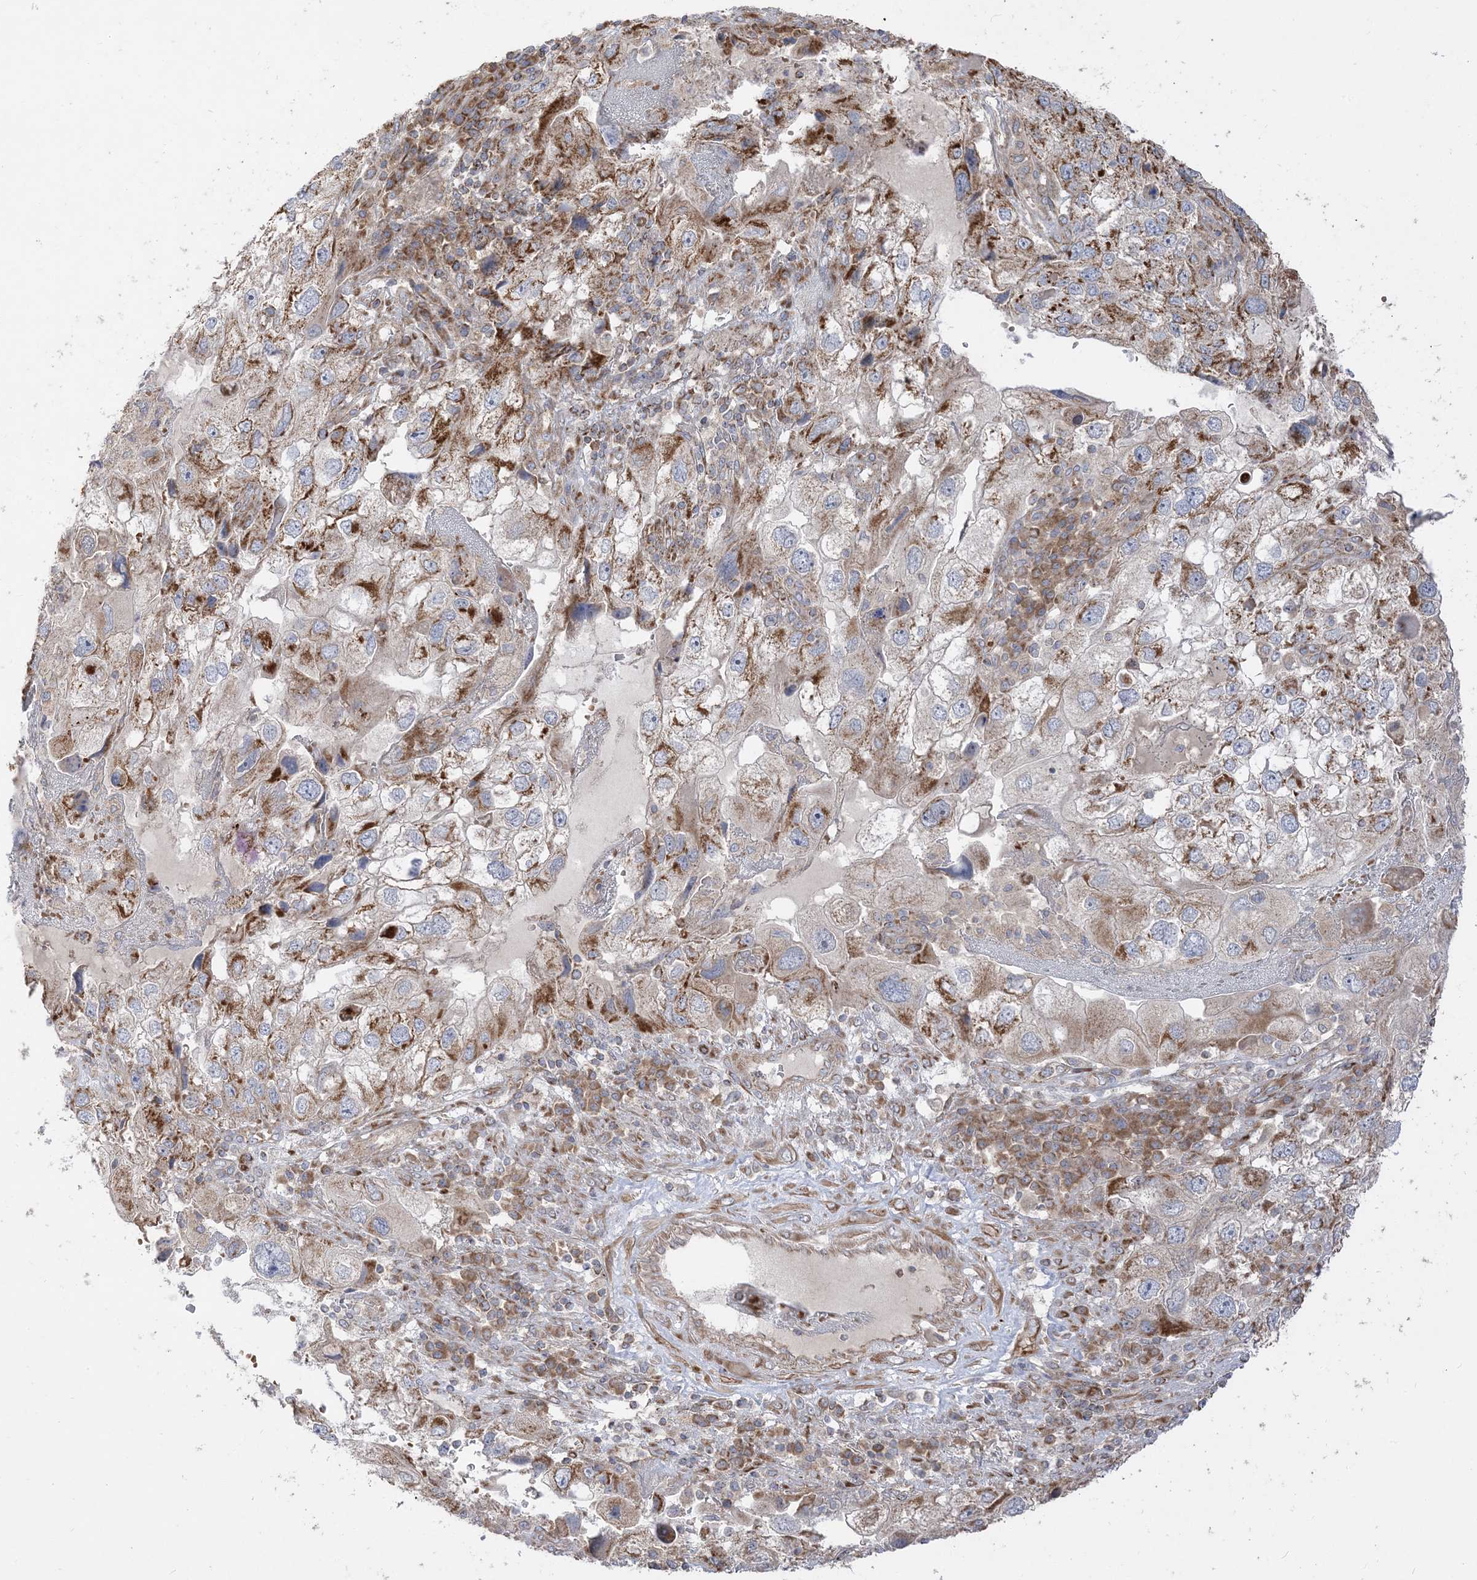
{"staining": {"intensity": "moderate", "quantity": "25%-75%", "location": "cytoplasmic/membranous"}, "tissue": "endometrial cancer", "cell_type": "Tumor cells", "image_type": "cancer", "snomed": [{"axis": "morphology", "description": "Adenocarcinoma, NOS"}, {"axis": "topography", "description": "Endometrium"}], "caption": "Endometrial adenocarcinoma stained with immunohistochemistry demonstrates moderate cytoplasmic/membranous staining in about 25%-75% of tumor cells. Nuclei are stained in blue.", "gene": "AARS2", "patient": {"sex": "female", "age": 49}}